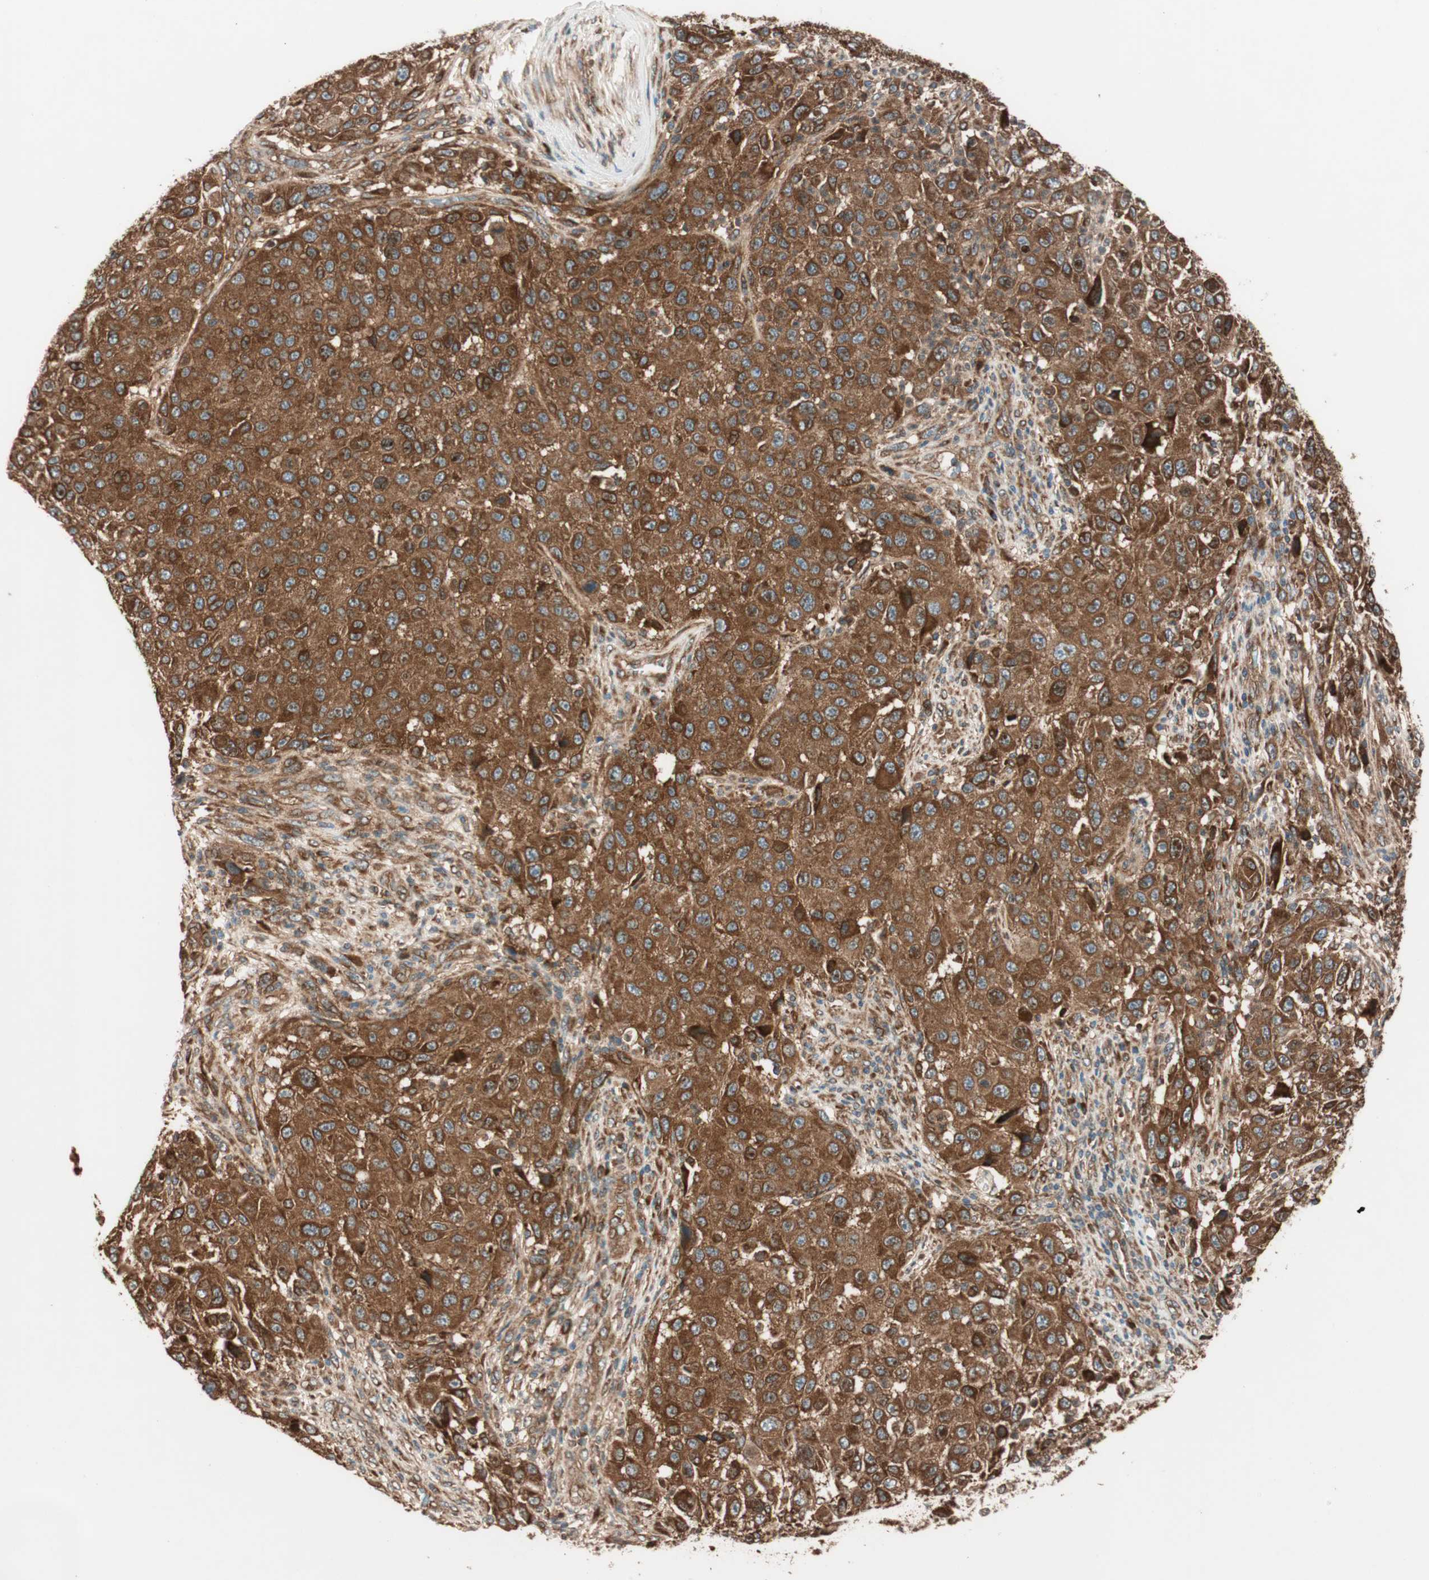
{"staining": {"intensity": "strong", "quantity": ">75%", "location": "cytoplasmic/membranous"}, "tissue": "melanoma", "cell_type": "Tumor cells", "image_type": "cancer", "snomed": [{"axis": "morphology", "description": "Malignant melanoma, Metastatic site"}, {"axis": "topography", "description": "Lymph node"}], "caption": "Malignant melanoma (metastatic site) stained with a brown dye demonstrates strong cytoplasmic/membranous positive staining in about >75% of tumor cells.", "gene": "RAB5A", "patient": {"sex": "male", "age": 61}}